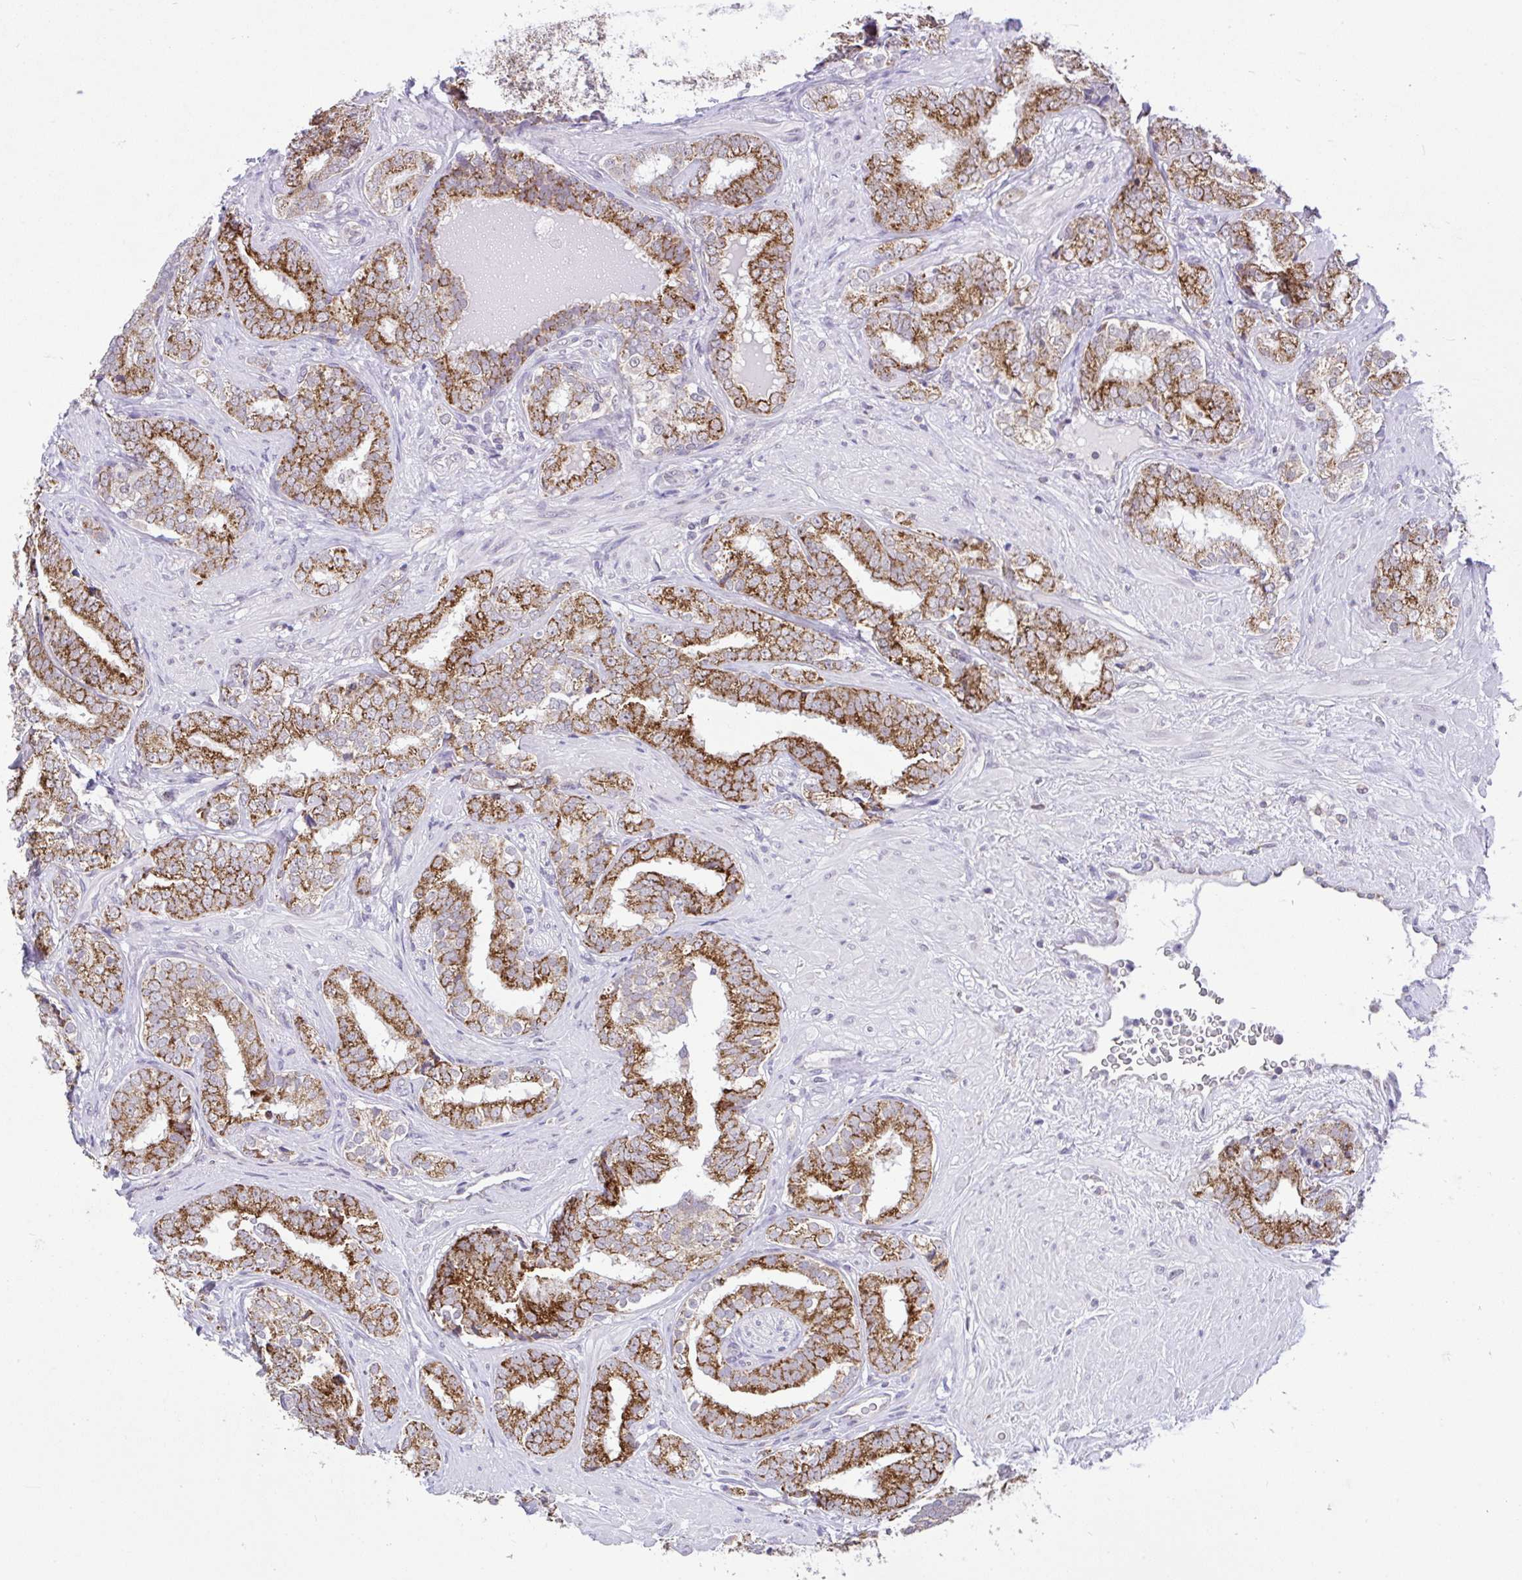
{"staining": {"intensity": "strong", "quantity": ">75%", "location": "cytoplasmic/membranous"}, "tissue": "prostate cancer", "cell_type": "Tumor cells", "image_type": "cancer", "snomed": [{"axis": "morphology", "description": "Adenocarcinoma, High grade"}, {"axis": "topography", "description": "Prostate"}], "caption": "High-grade adenocarcinoma (prostate) stained with a brown dye shows strong cytoplasmic/membranous positive expression in approximately >75% of tumor cells.", "gene": "PYCR2", "patient": {"sex": "male", "age": 72}}